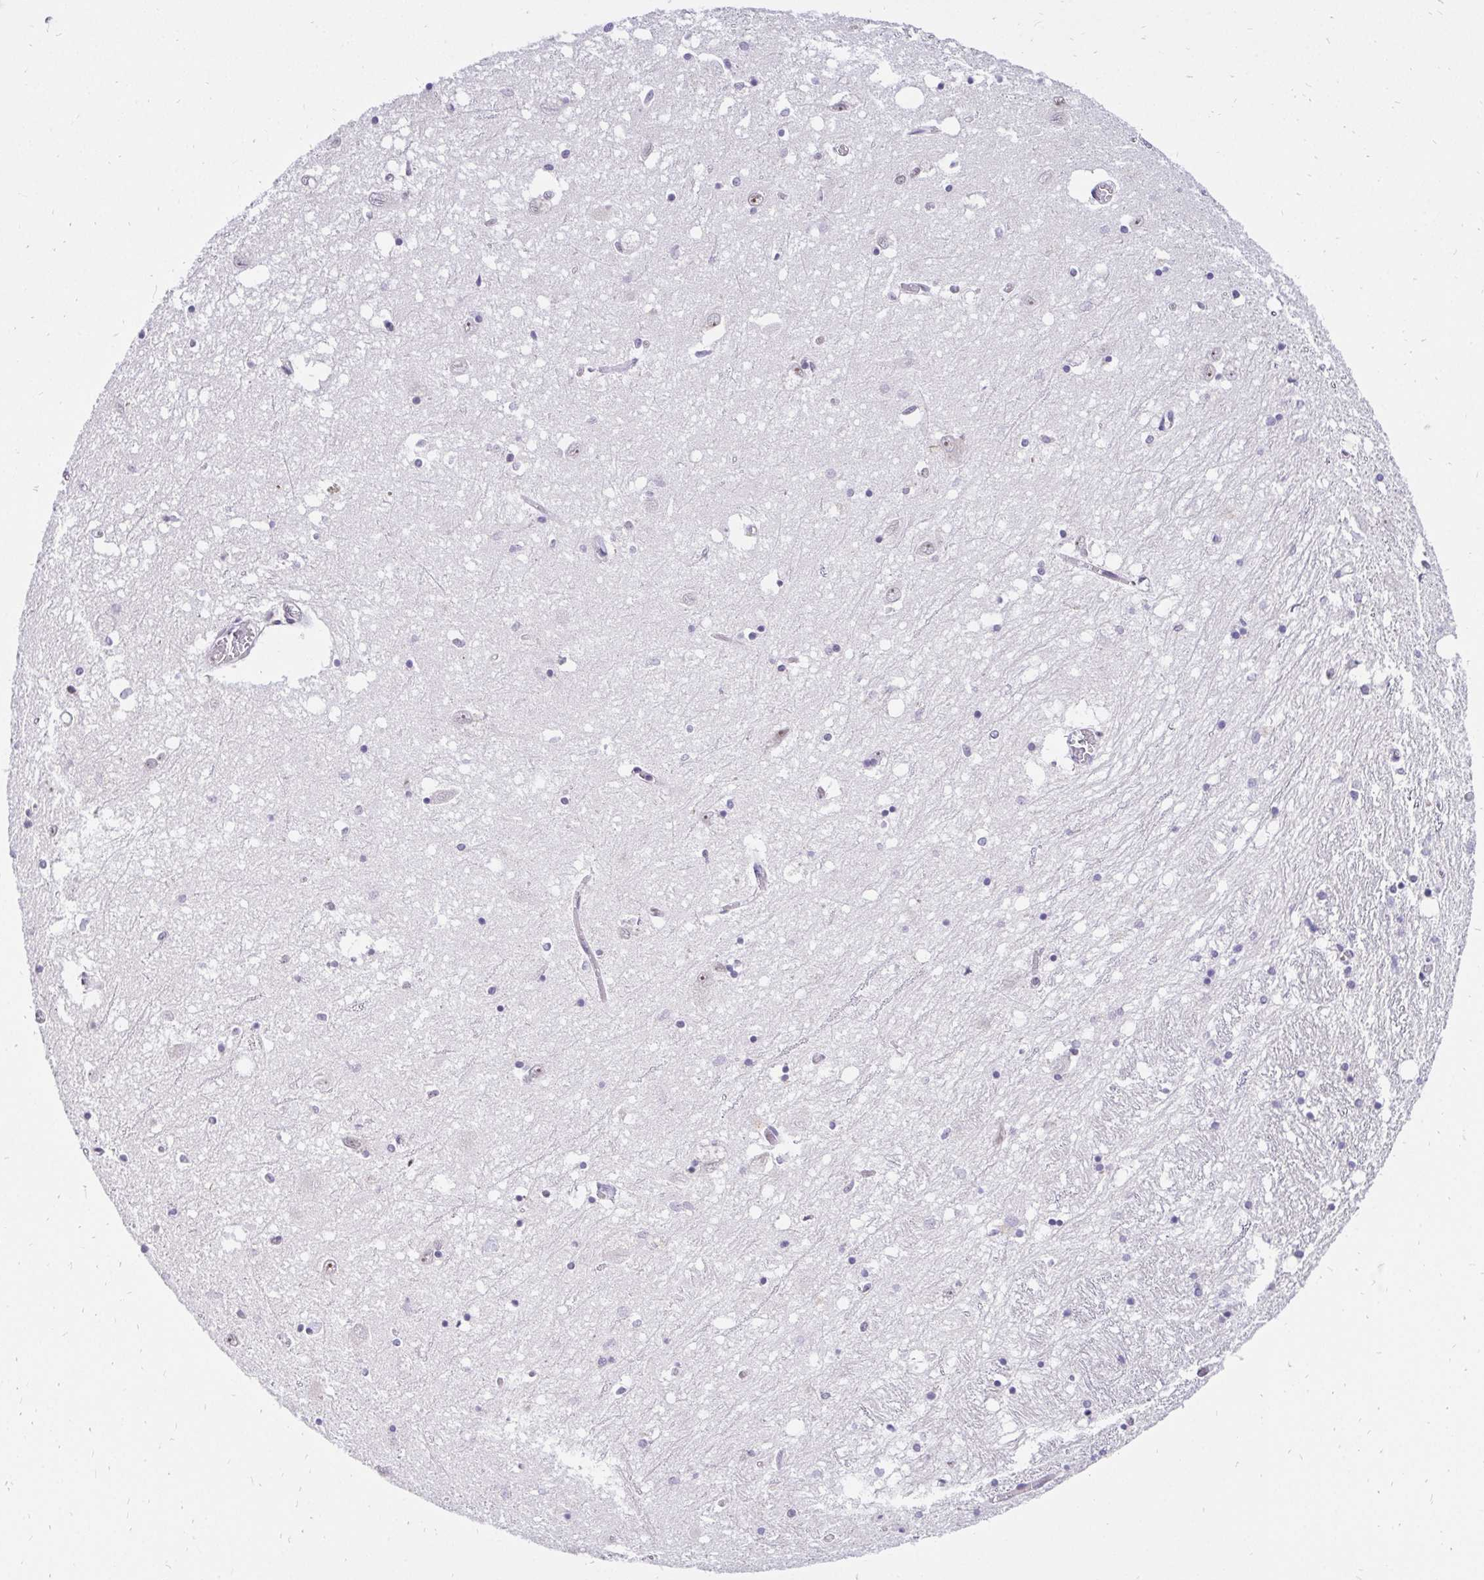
{"staining": {"intensity": "weak", "quantity": "<25%", "location": "nuclear"}, "tissue": "caudate", "cell_type": "Glial cells", "image_type": "normal", "snomed": [{"axis": "morphology", "description": "Normal tissue, NOS"}, {"axis": "topography", "description": "Lateral ventricle wall"}], "caption": "The image exhibits no significant positivity in glial cells of caudate.", "gene": "ZNF860", "patient": {"sex": "male", "age": 70}}